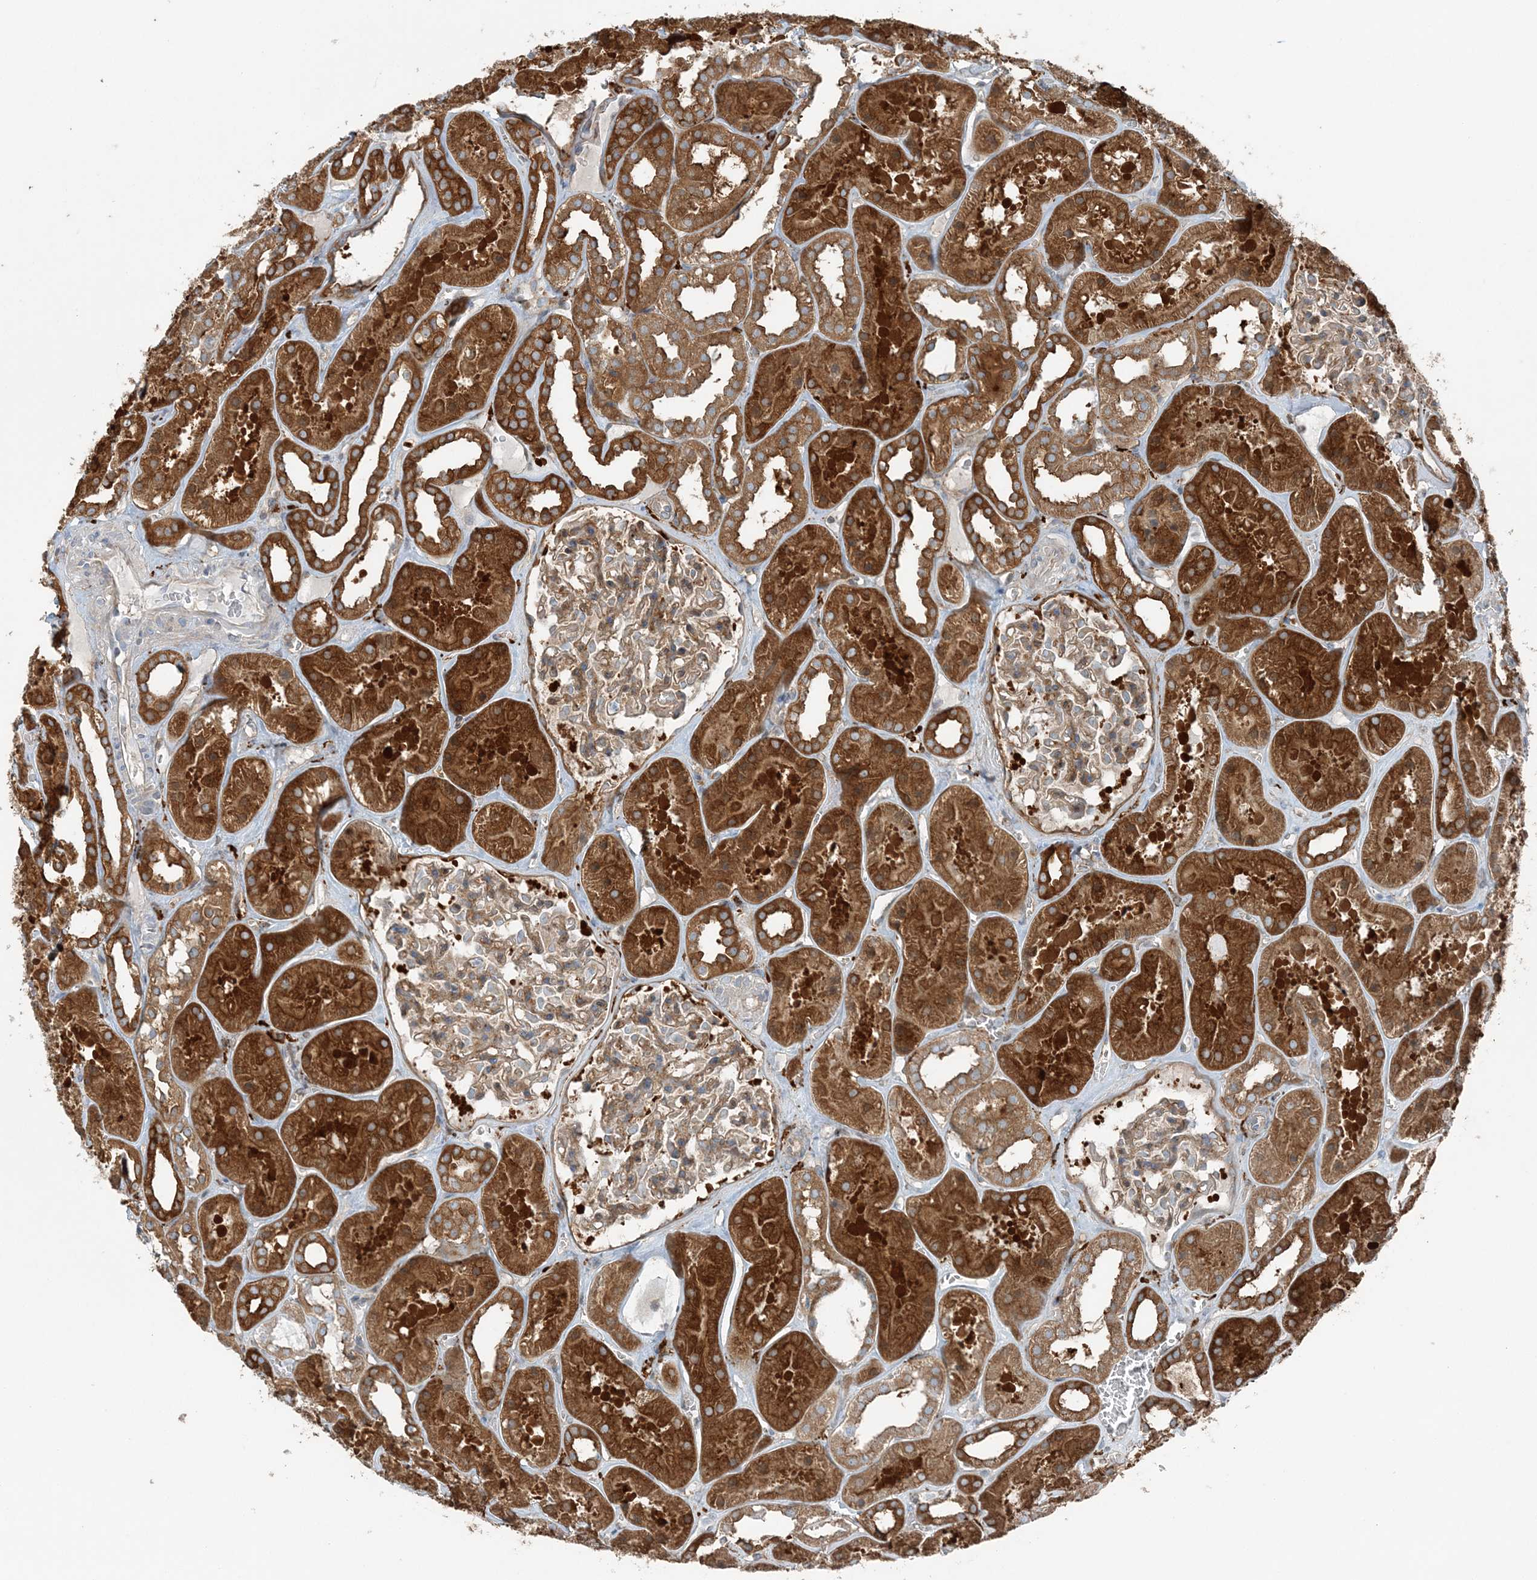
{"staining": {"intensity": "moderate", "quantity": ">75%", "location": "cytoplasmic/membranous"}, "tissue": "kidney", "cell_type": "Cells in glomeruli", "image_type": "normal", "snomed": [{"axis": "morphology", "description": "Normal tissue, NOS"}, {"axis": "topography", "description": "Kidney"}], "caption": "A medium amount of moderate cytoplasmic/membranous expression is appreciated in approximately >75% of cells in glomeruli in unremarkable kidney. The staining is performed using DAB (3,3'-diaminobenzidine) brown chromogen to label protein expression. The nuclei are counter-stained blue using hematoxylin.", "gene": "SNX2", "patient": {"sex": "female", "age": 41}}